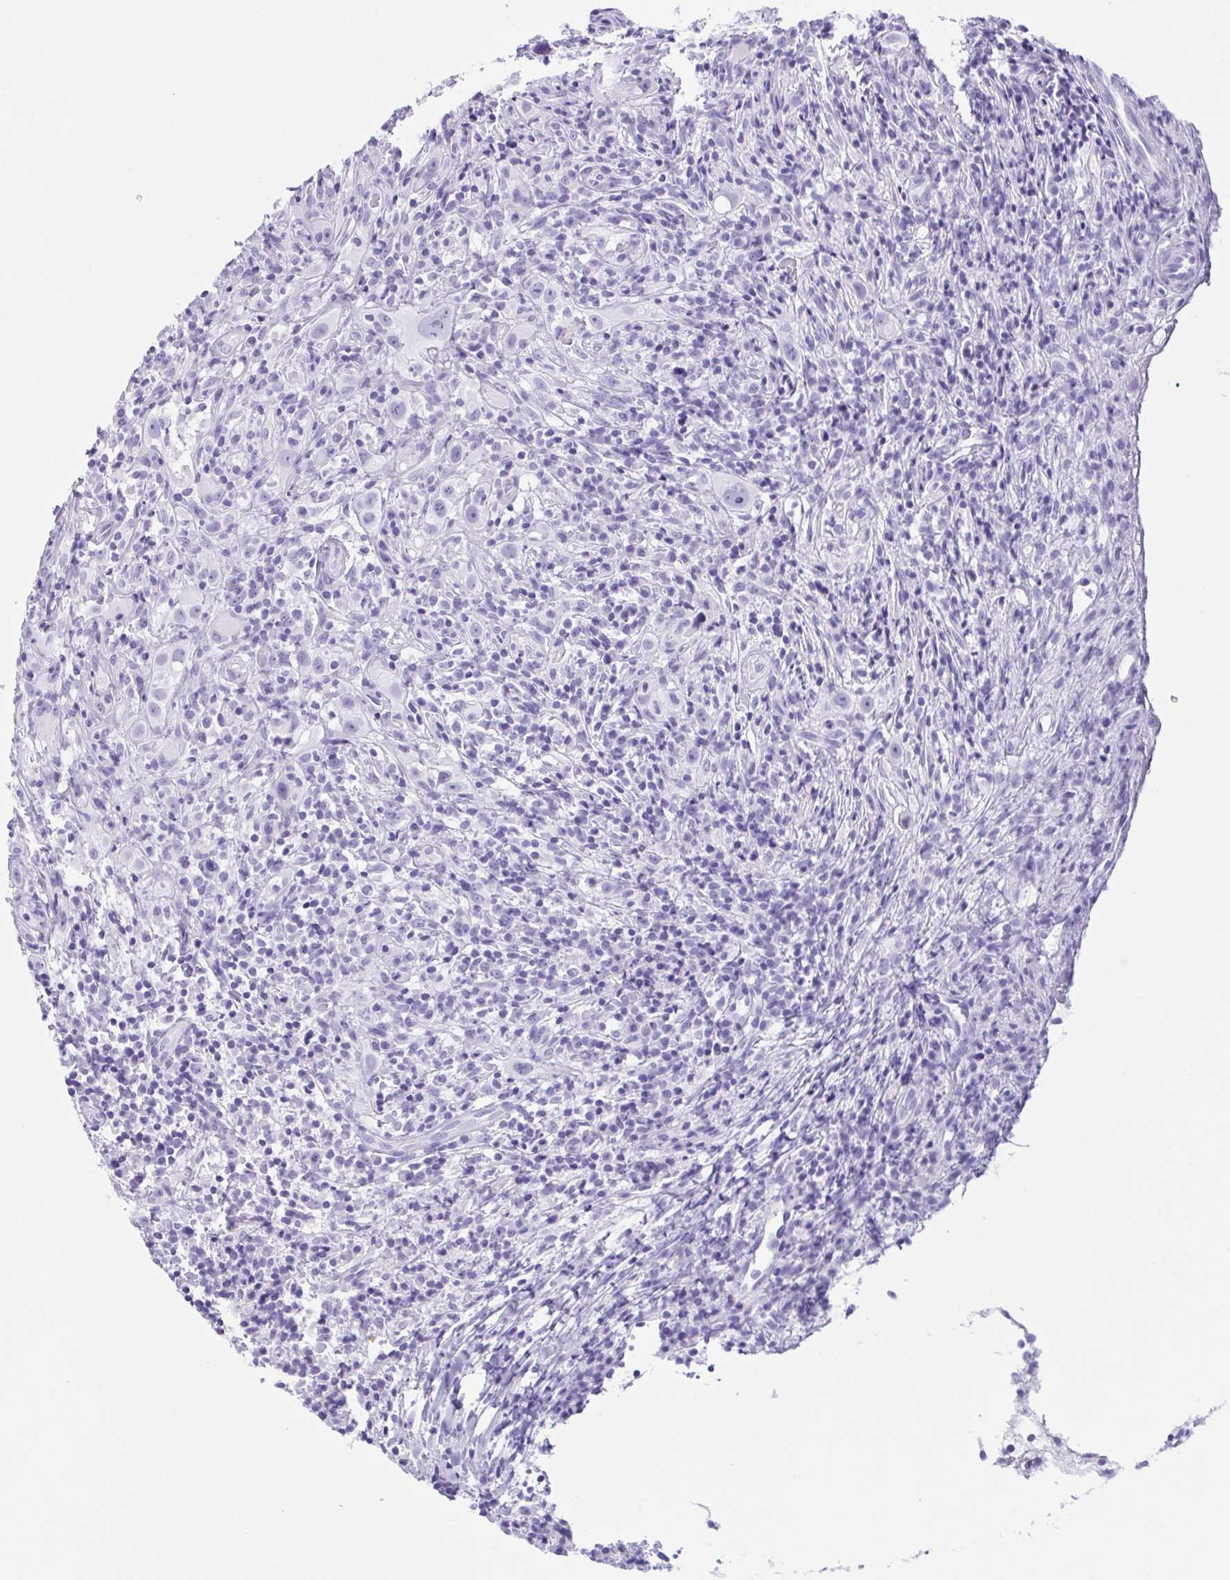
{"staining": {"intensity": "negative", "quantity": "none", "location": "none"}, "tissue": "head and neck cancer", "cell_type": "Tumor cells", "image_type": "cancer", "snomed": [{"axis": "morphology", "description": "Squamous cell carcinoma, NOS"}, {"axis": "topography", "description": "Head-Neck"}], "caption": "Immunohistochemistry (IHC) of head and neck squamous cell carcinoma exhibits no expression in tumor cells.", "gene": "MRGPRG", "patient": {"sex": "female", "age": 95}}